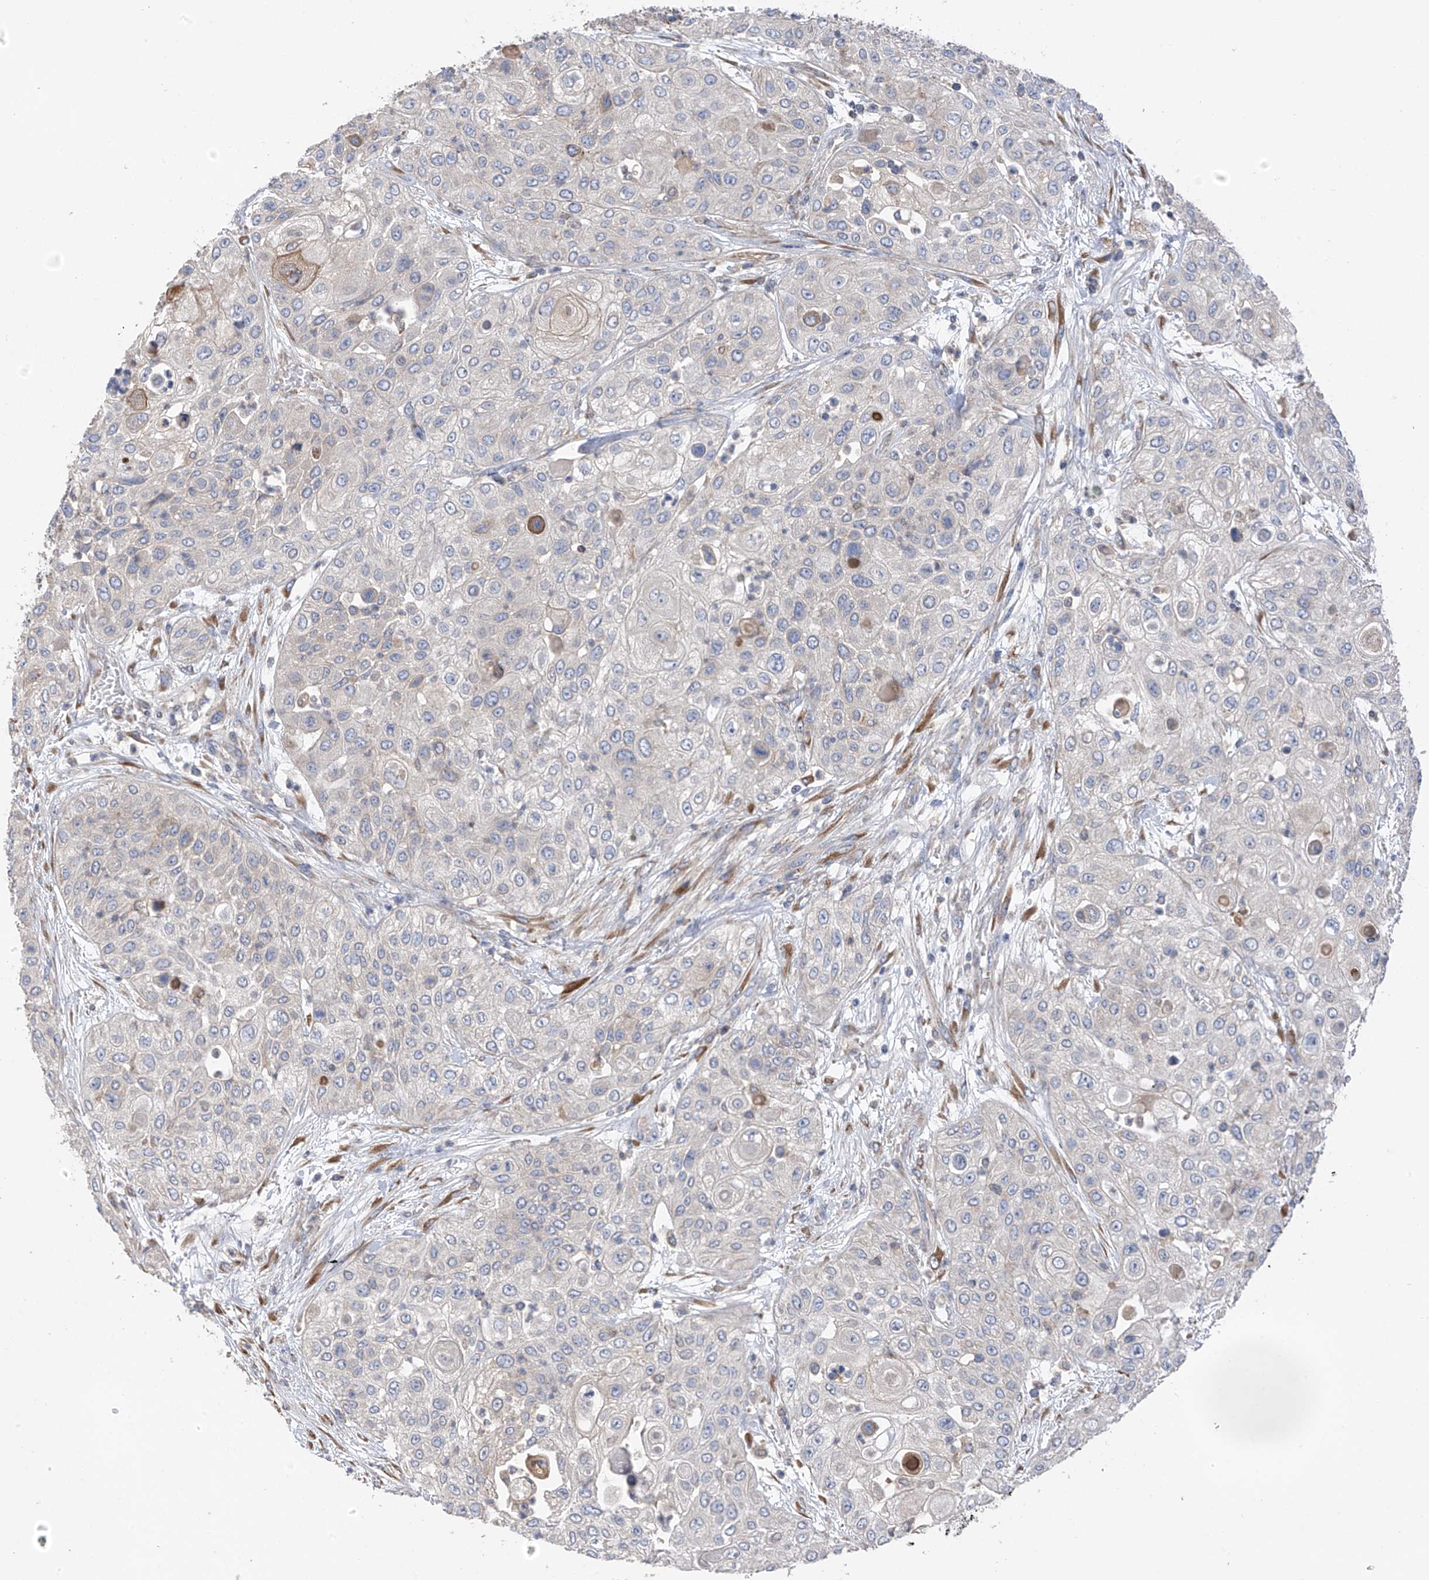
{"staining": {"intensity": "moderate", "quantity": "<25%", "location": "cytoplasmic/membranous"}, "tissue": "urothelial cancer", "cell_type": "Tumor cells", "image_type": "cancer", "snomed": [{"axis": "morphology", "description": "Urothelial carcinoma, High grade"}, {"axis": "topography", "description": "Urinary bladder"}], "caption": "Immunohistochemical staining of urothelial cancer displays low levels of moderate cytoplasmic/membranous expression in about <25% of tumor cells.", "gene": "GALNTL6", "patient": {"sex": "female", "age": 79}}